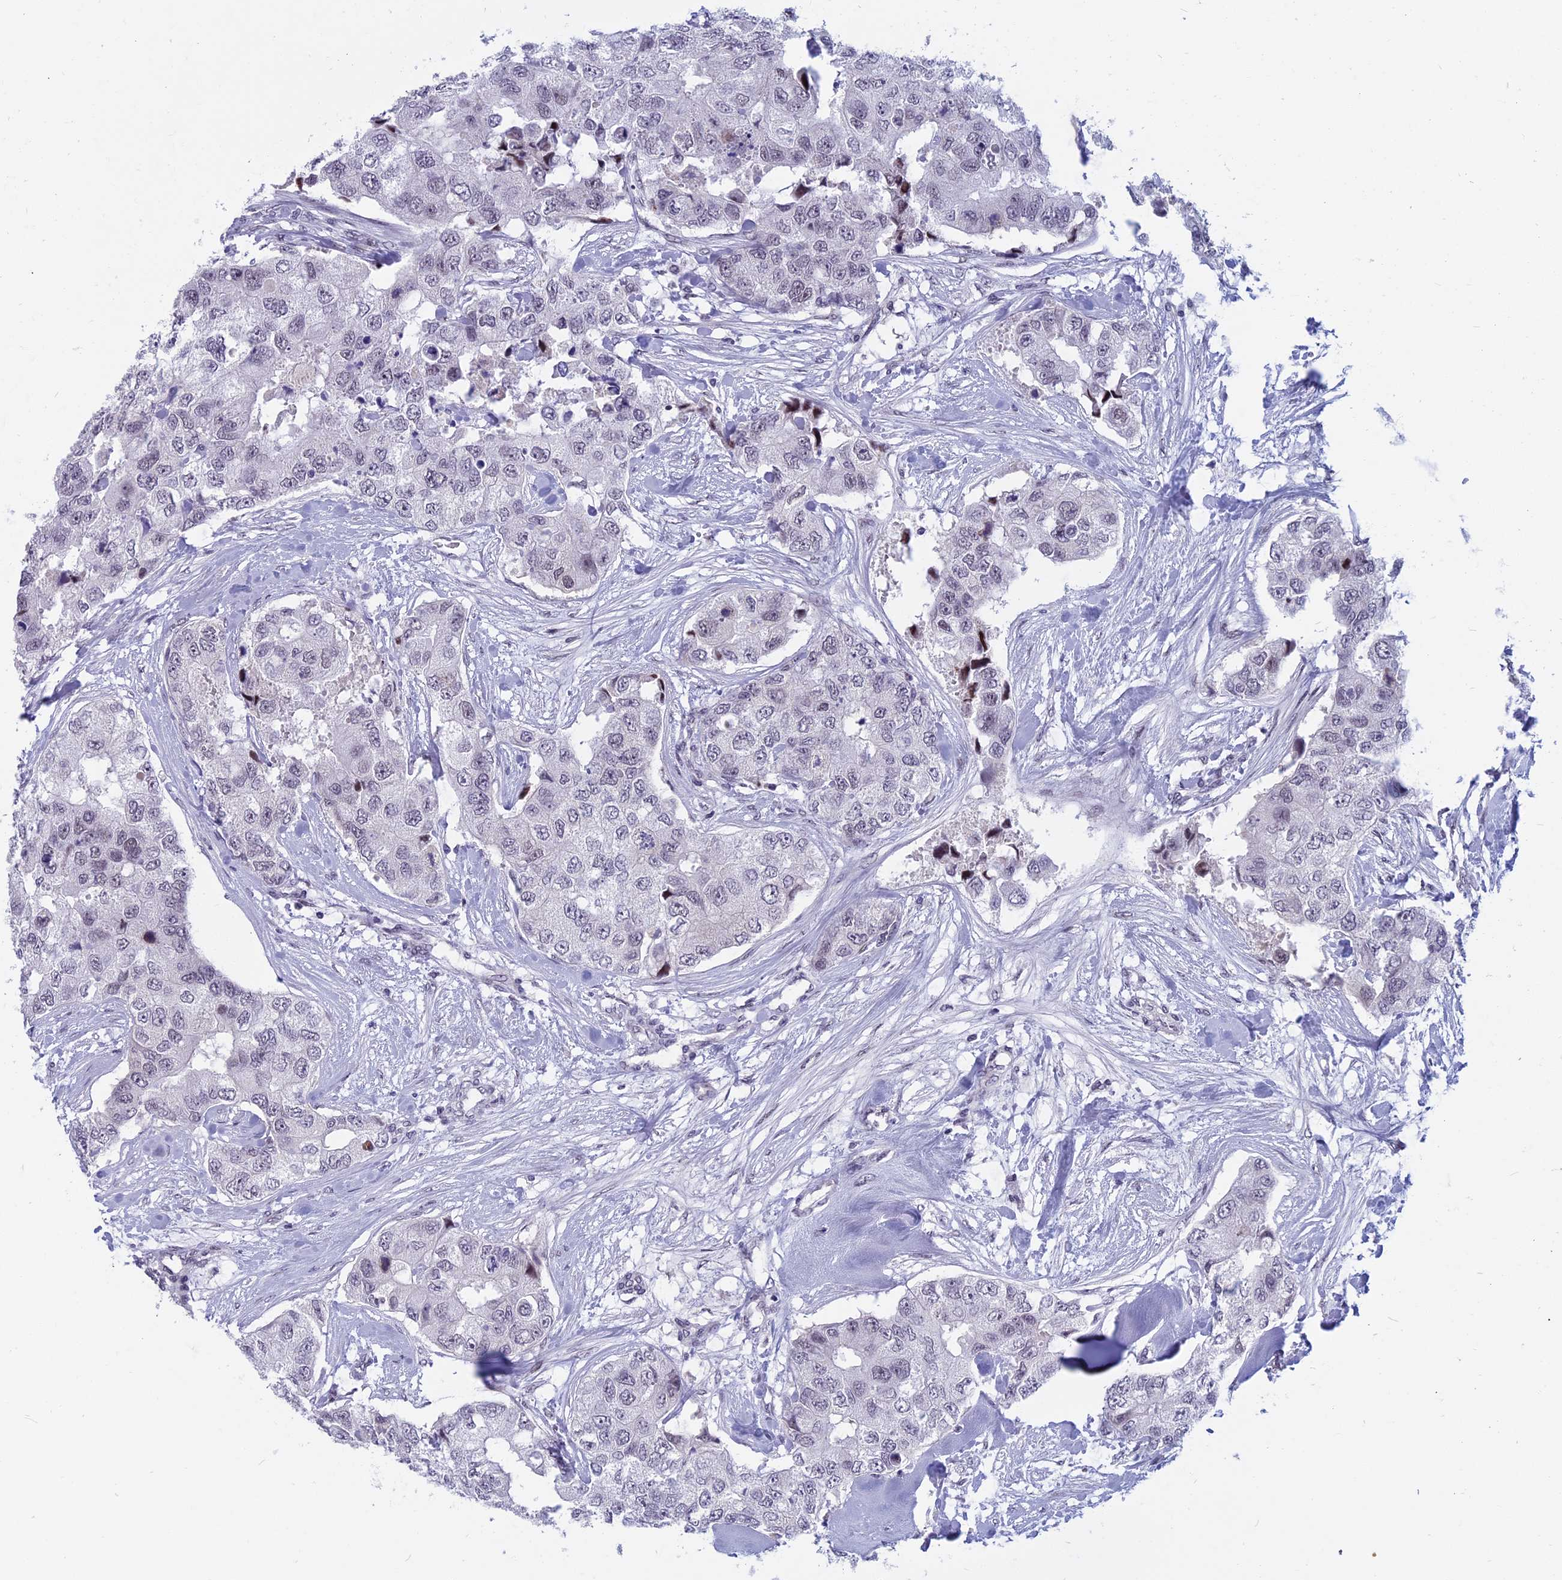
{"staining": {"intensity": "negative", "quantity": "none", "location": "none"}, "tissue": "breast cancer", "cell_type": "Tumor cells", "image_type": "cancer", "snomed": [{"axis": "morphology", "description": "Duct carcinoma"}, {"axis": "topography", "description": "Breast"}], "caption": "A high-resolution micrograph shows IHC staining of breast cancer (invasive ductal carcinoma), which displays no significant staining in tumor cells.", "gene": "CDC7", "patient": {"sex": "female", "age": 62}}